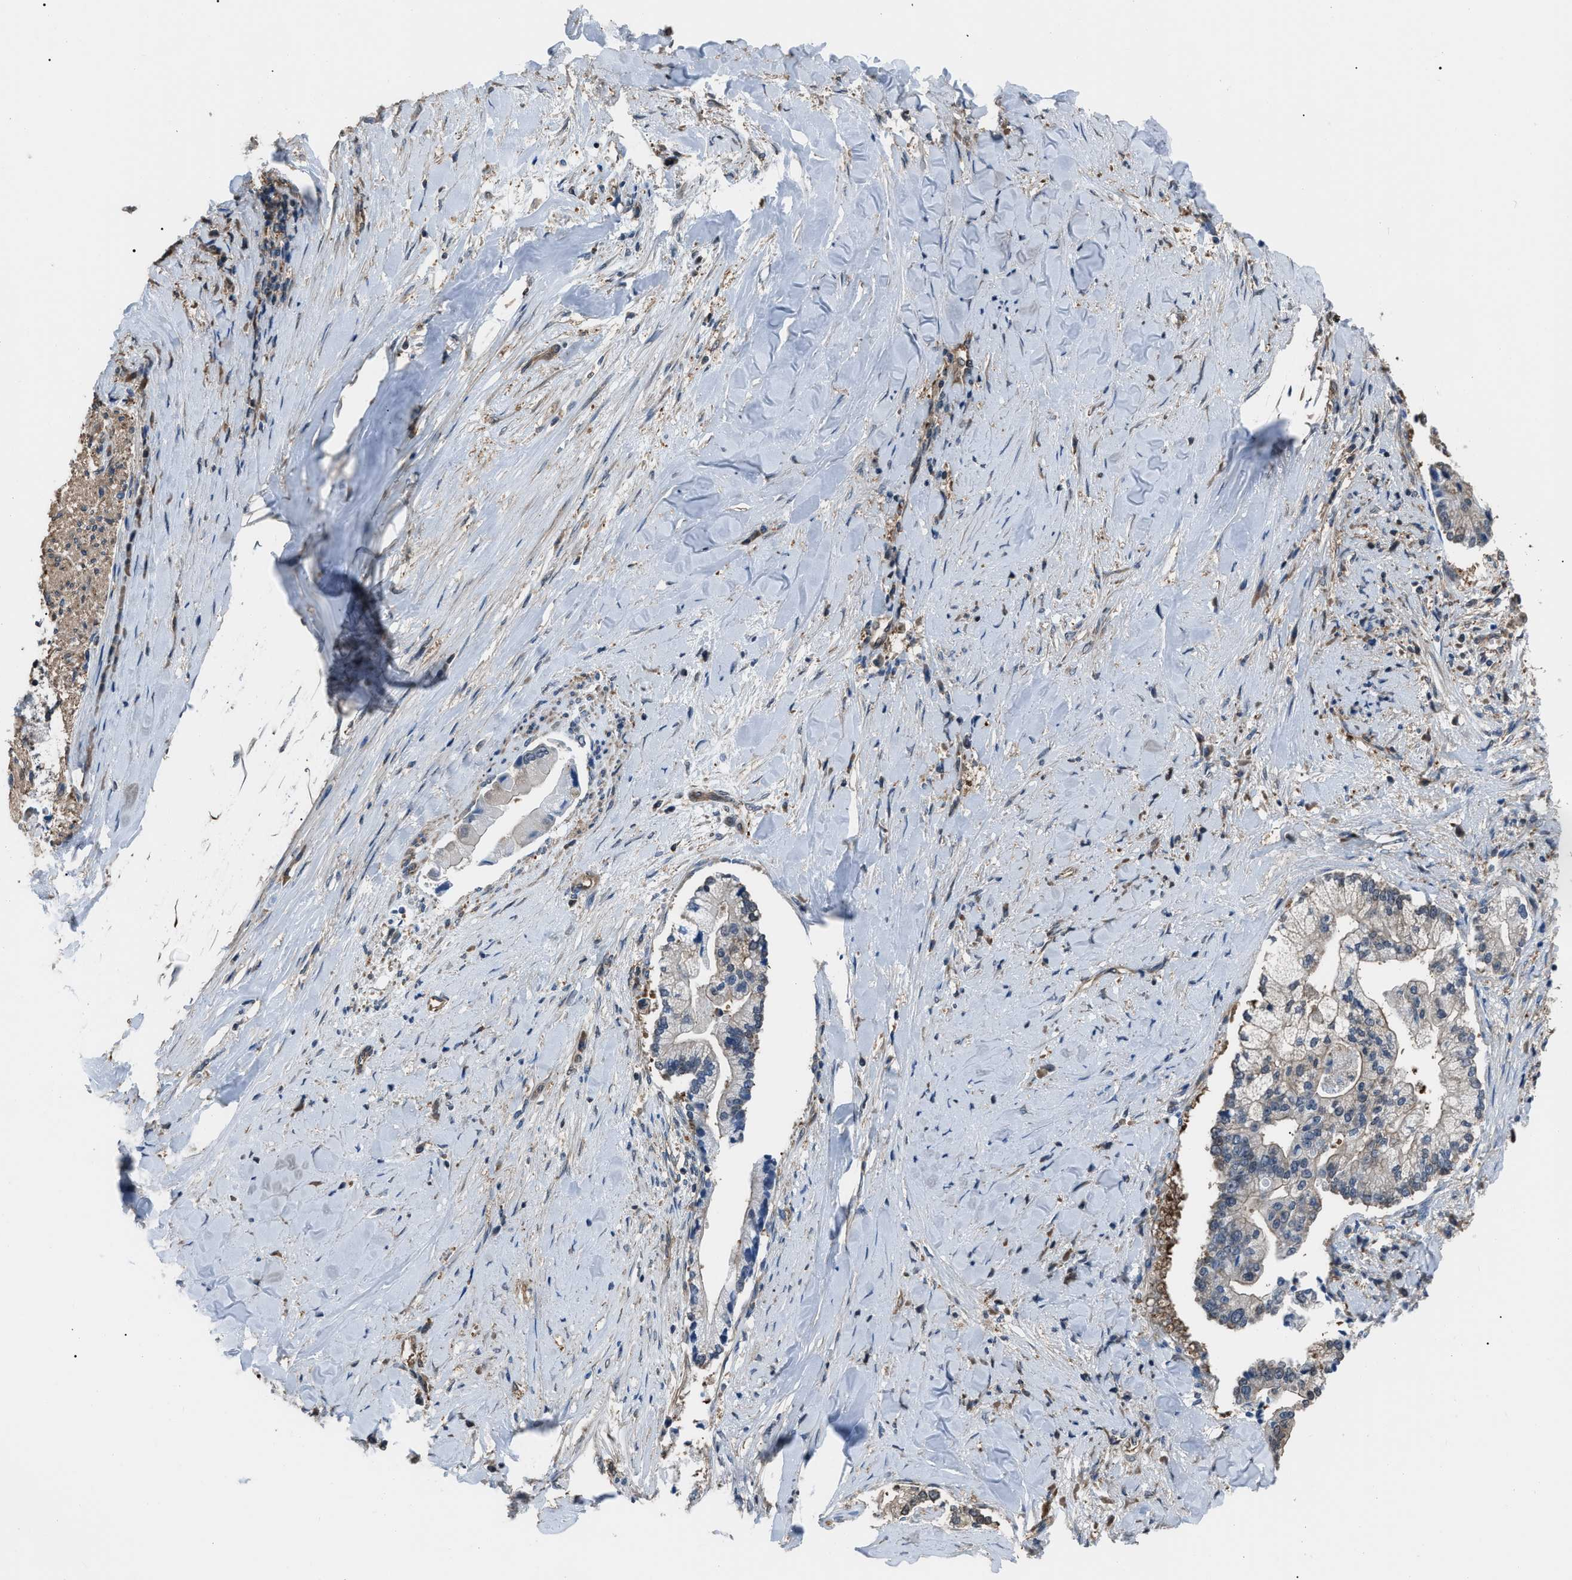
{"staining": {"intensity": "negative", "quantity": "none", "location": "none"}, "tissue": "liver cancer", "cell_type": "Tumor cells", "image_type": "cancer", "snomed": [{"axis": "morphology", "description": "Cholangiocarcinoma"}, {"axis": "topography", "description": "Liver"}], "caption": "High magnification brightfield microscopy of liver cancer stained with DAB (brown) and counterstained with hematoxylin (blue): tumor cells show no significant staining.", "gene": "PDCD5", "patient": {"sex": "male", "age": 50}}